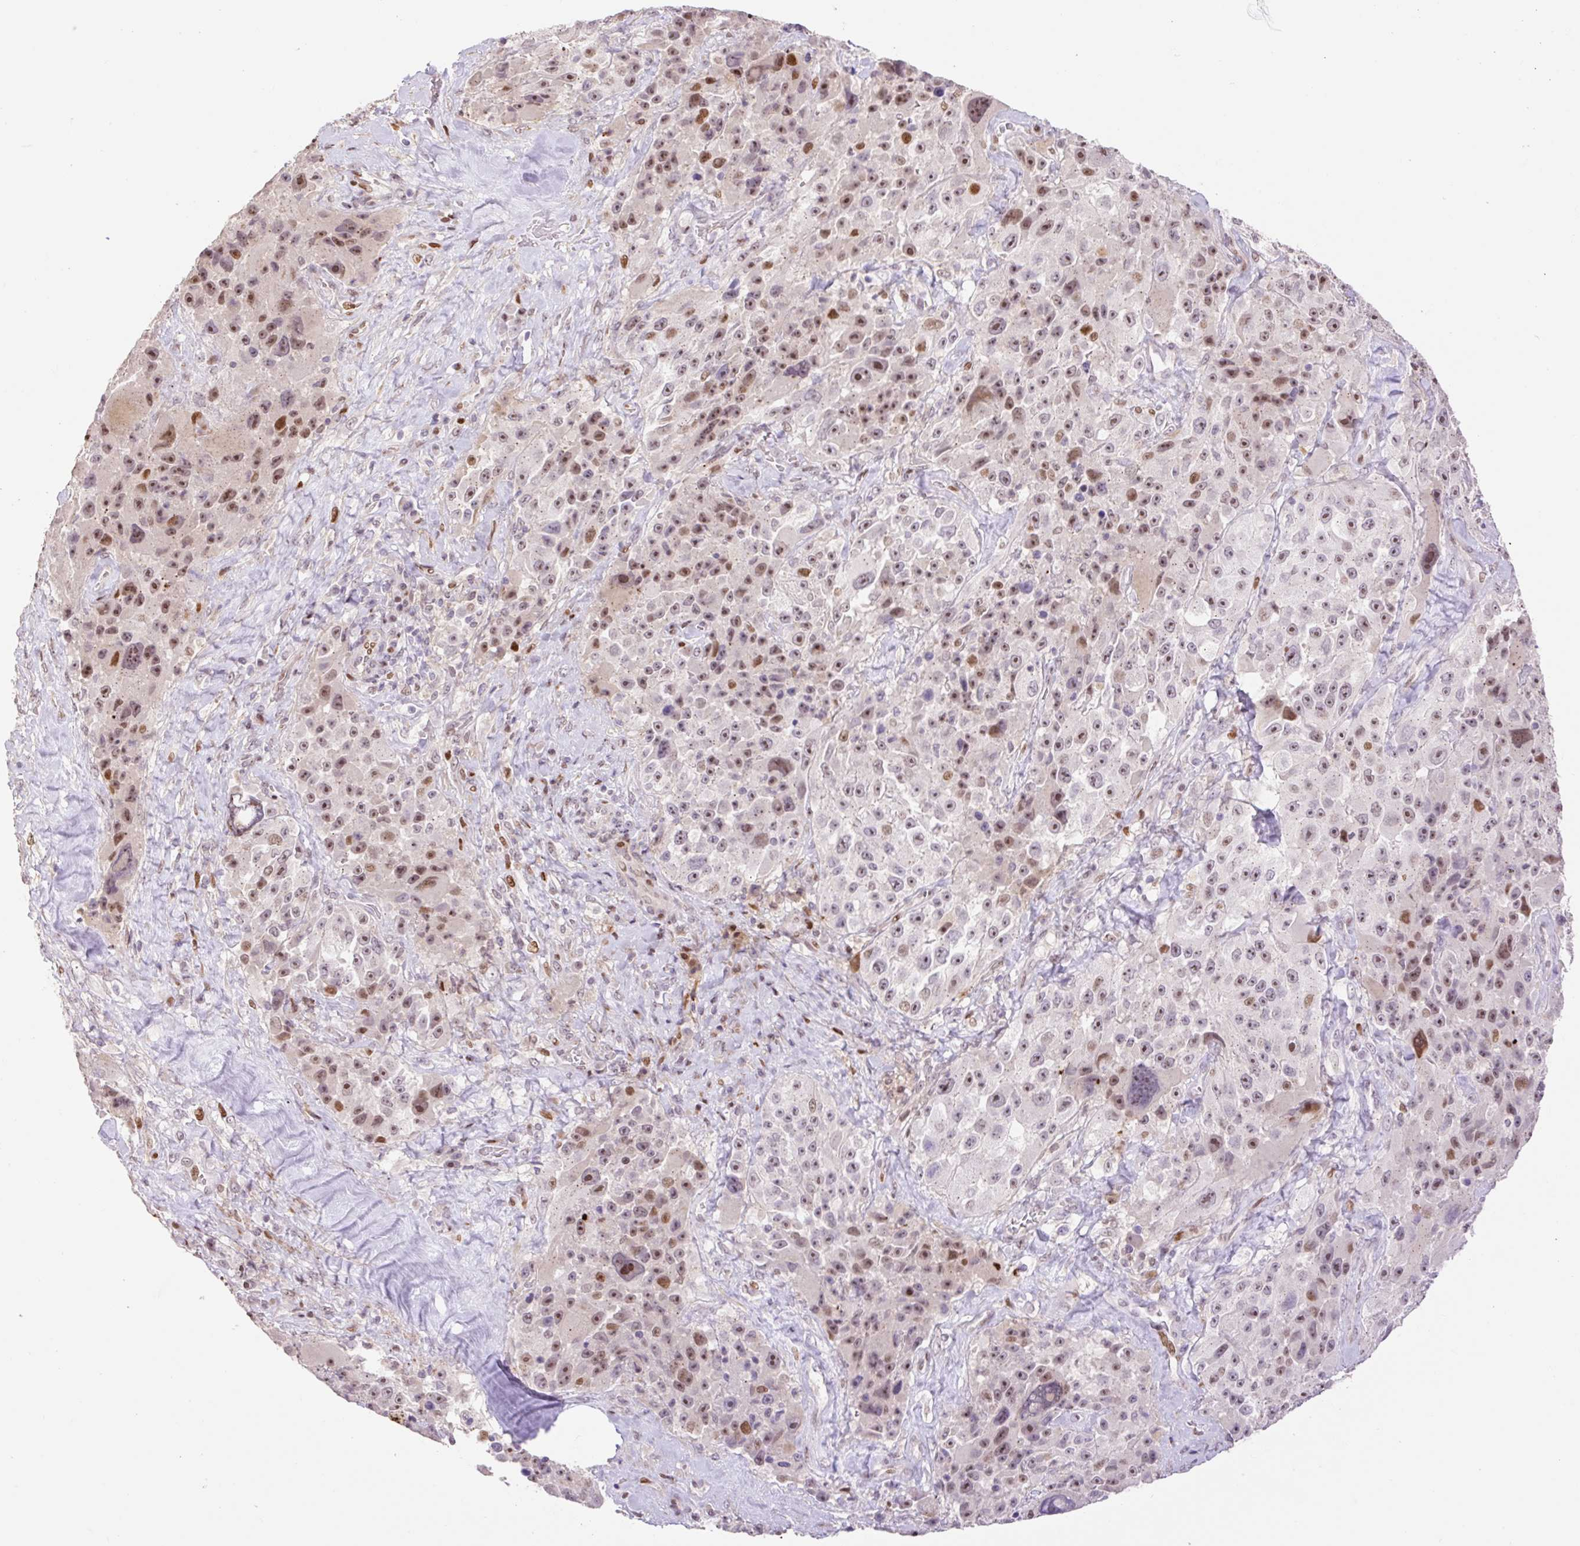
{"staining": {"intensity": "moderate", "quantity": ">75%", "location": "nuclear"}, "tissue": "melanoma", "cell_type": "Tumor cells", "image_type": "cancer", "snomed": [{"axis": "morphology", "description": "Malignant melanoma, Metastatic site"}, {"axis": "topography", "description": "Lymph node"}], "caption": "A medium amount of moderate nuclear staining is seen in about >75% of tumor cells in malignant melanoma (metastatic site) tissue.", "gene": "RIPPLY3", "patient": {"sex": "male", "age": 62}}